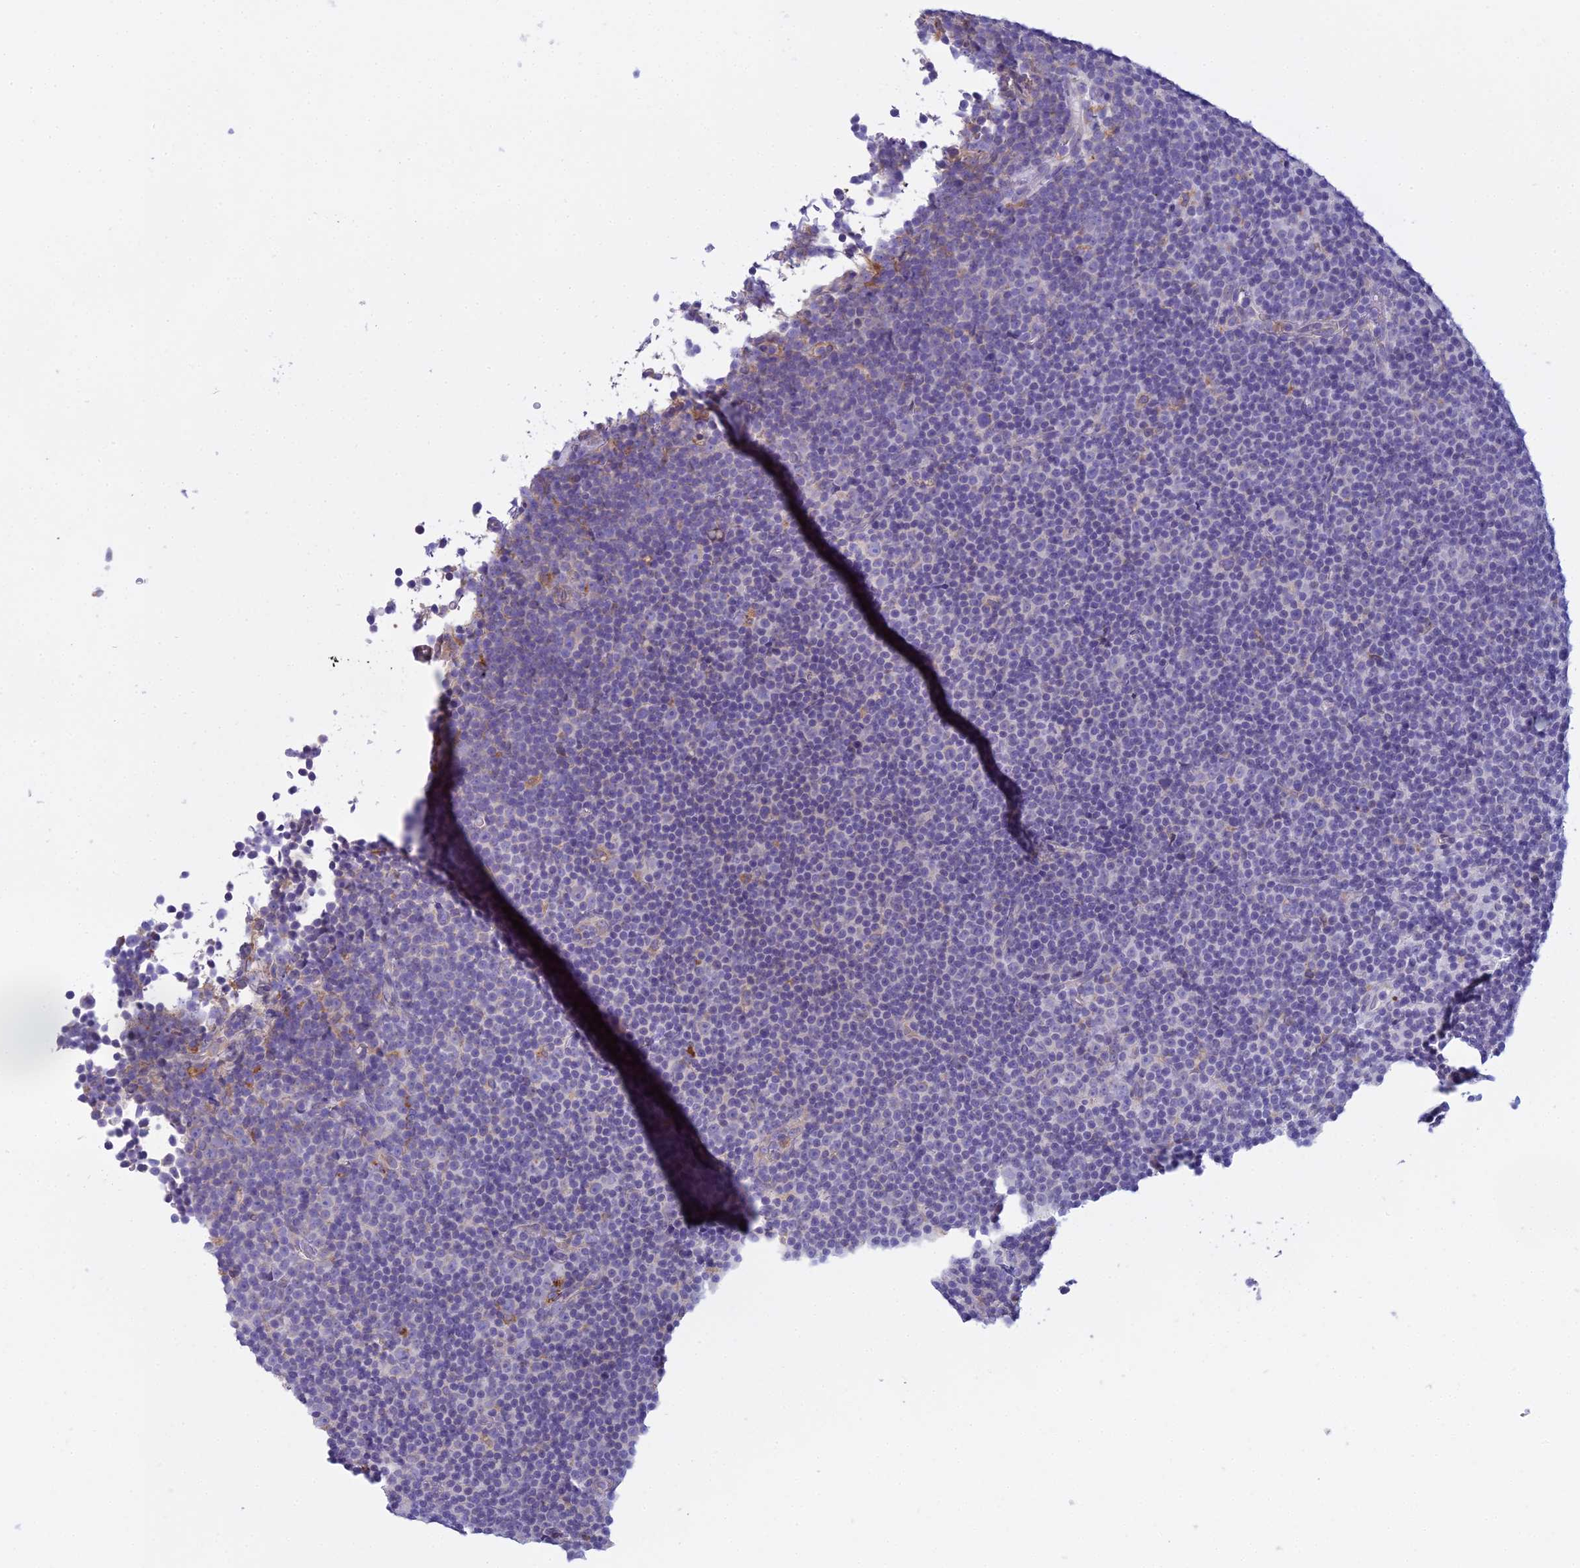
{"staining": {"intensity": "negative", "quantity": "none", "location": "none"}, "tissue": "lymphoma", "cell_type": "Tumor cells", "image_type": "cancer", "snomed": [{"axis": "morphology", "description": "Malignant lymphoma, non-Hodgkin's type, Low grade"}, {"axis": "topography", "description": "Lymph node"}], "caption": "Photomicrograph shows no protein positivity in tumor cells of malignant lymphoma, non-Hodgkin's type (low-grade) tissue. (Stains: DAB immunohistochemistry with hematoxylin counter stain, Microscopy: brightfield microscopy at high magnification).", "gene": "HM13", "patient": {"sex": "female", "age": 67}}